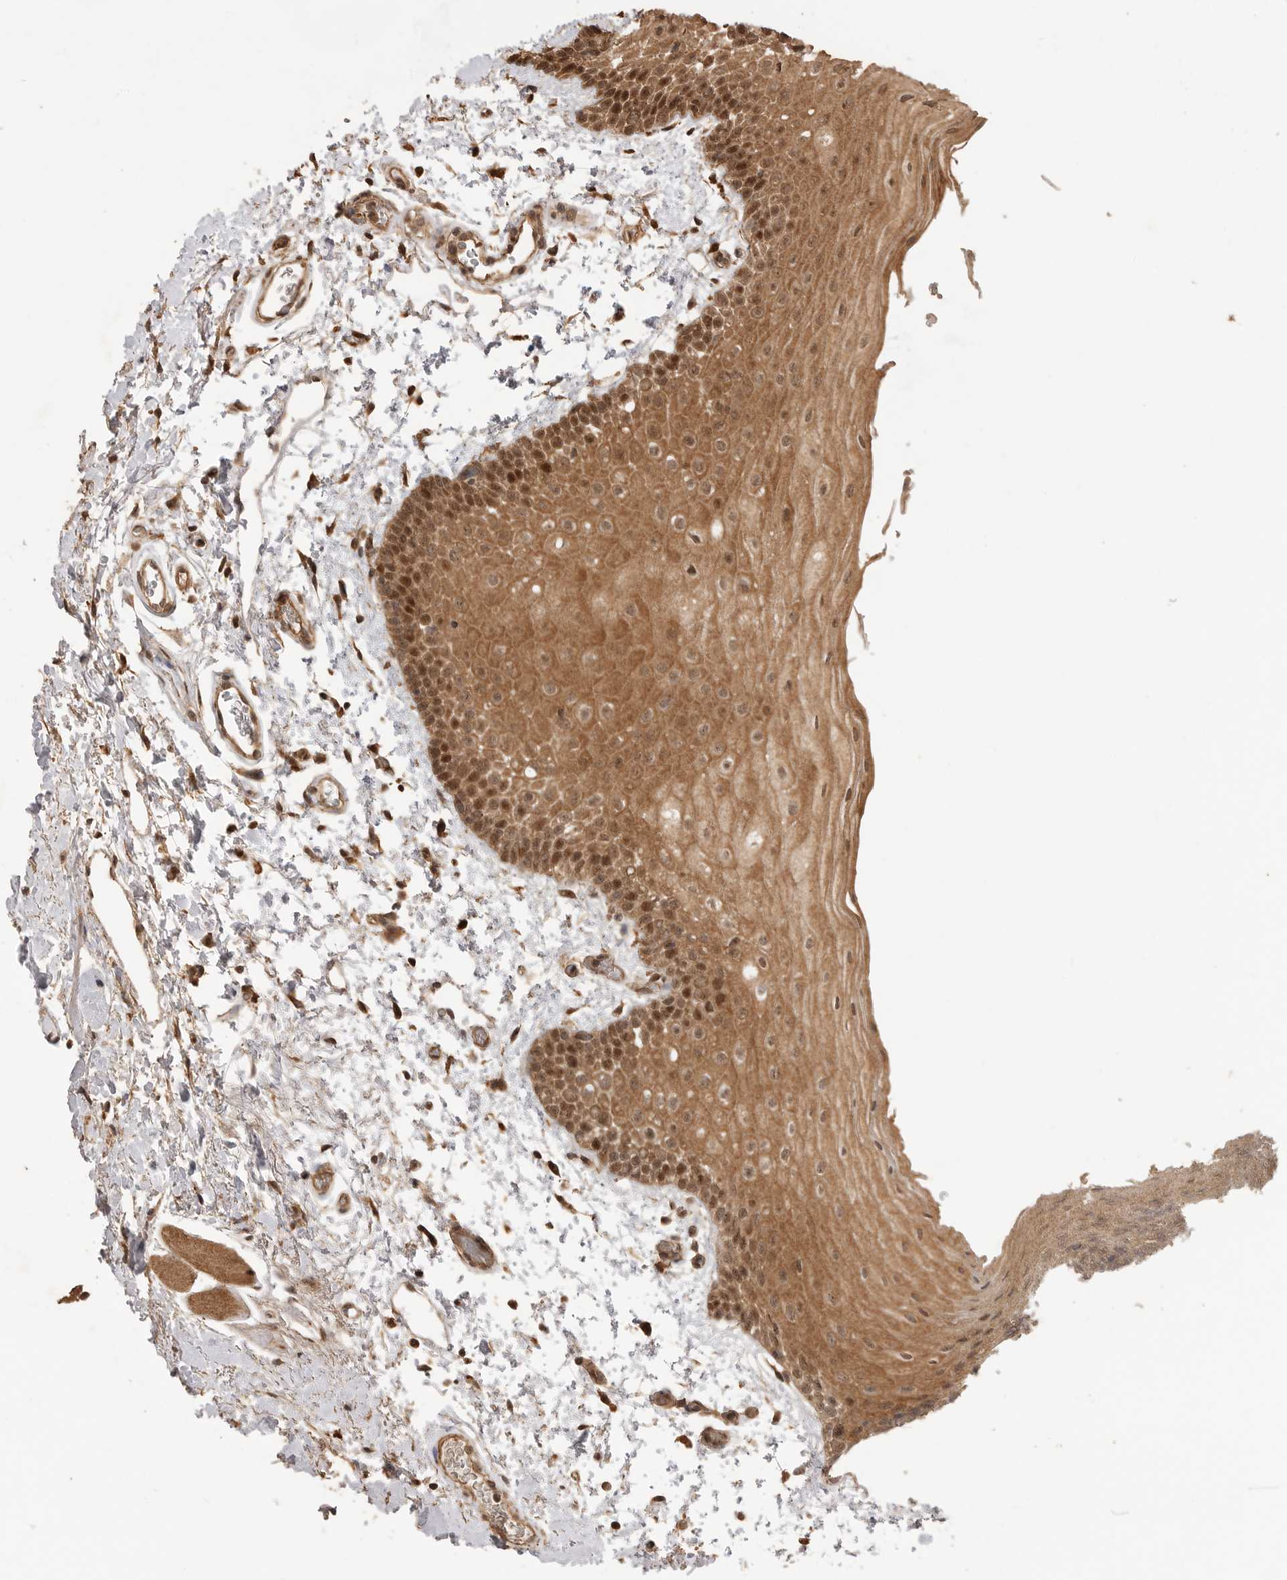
{"staining": {"intensity": "moderate", "quantity": ">75%", "location": "cytoplasmic/membranous,nuclear"}, "tissue": "oral mucosa", "cell_type": "Squamous epithelial cells", "image_type": "normal", "snomed": [{"axis": "morphology", "description": "Normal tissue, NOS"}, {"axis": "topography", "description": "Oral tissue"}], "caption": "The image demonstrates a brown stain indicating the presence of a protein in the cytoplasmic/membranous,nuclear of squamous epithelial cells in oral mucosa. The protein of interest is shown in brown color, while the nuclei are stained blue.", "gene": "BOC", "patient": {"sex": "male", "age": 62}}